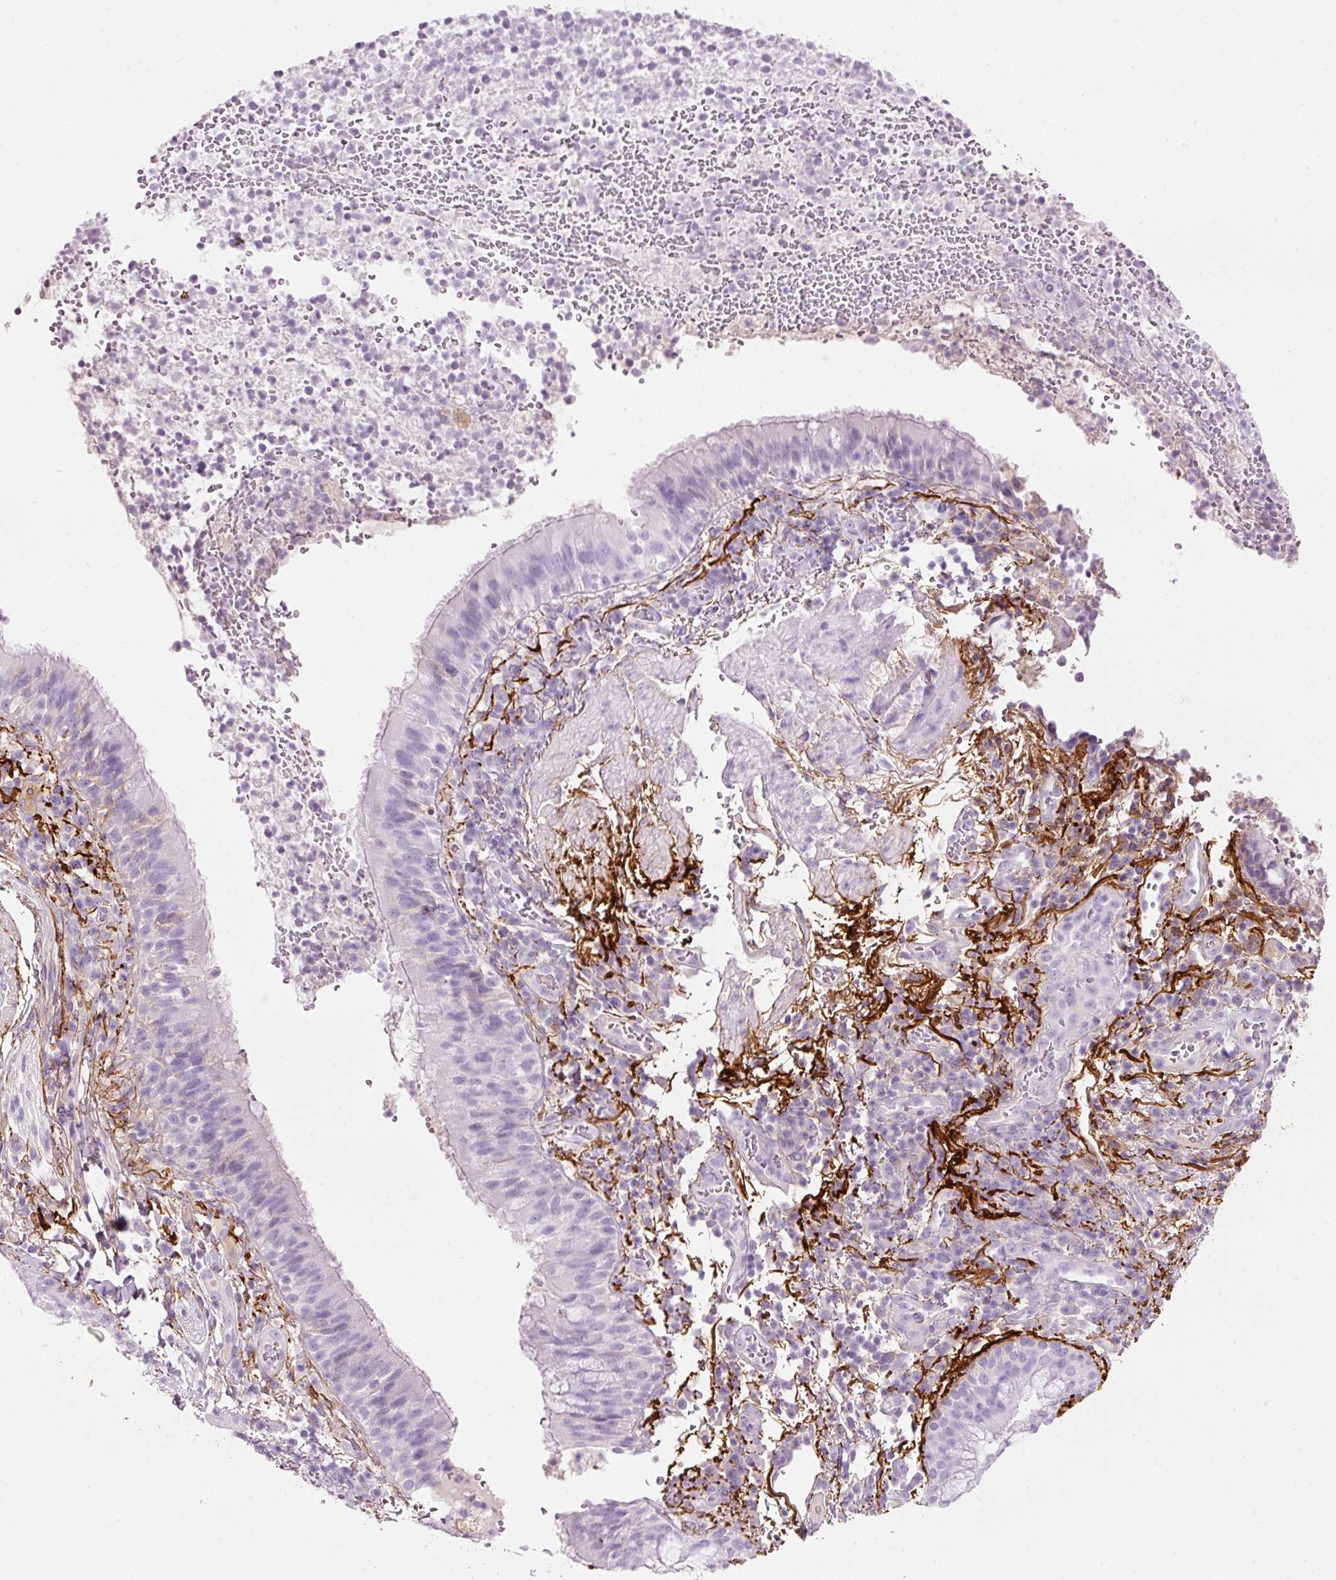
{"staining": {"intensity": "negative", "quantity": "none", "location": "none"}, "tissue": "bronchus", "cell_type": "Respiratory epithelial cells", "image_type": "normal", "snomed": [{"axis": "morphology", "description": "Normal tissue, NOS"}, {"axis": "topography", "description": "Cartilage tissue"}, {"axis": "topography", "description": "Bronchus"}], "caption": "Respiratory epithelial cells are negative for protein expression in unremarkable human bronchus. (DAB immunohistochemistry (IHC) with hematoxylin counter stain).", "gene": "MFAP4", "patient": {"sex": "male", "age": 56}}